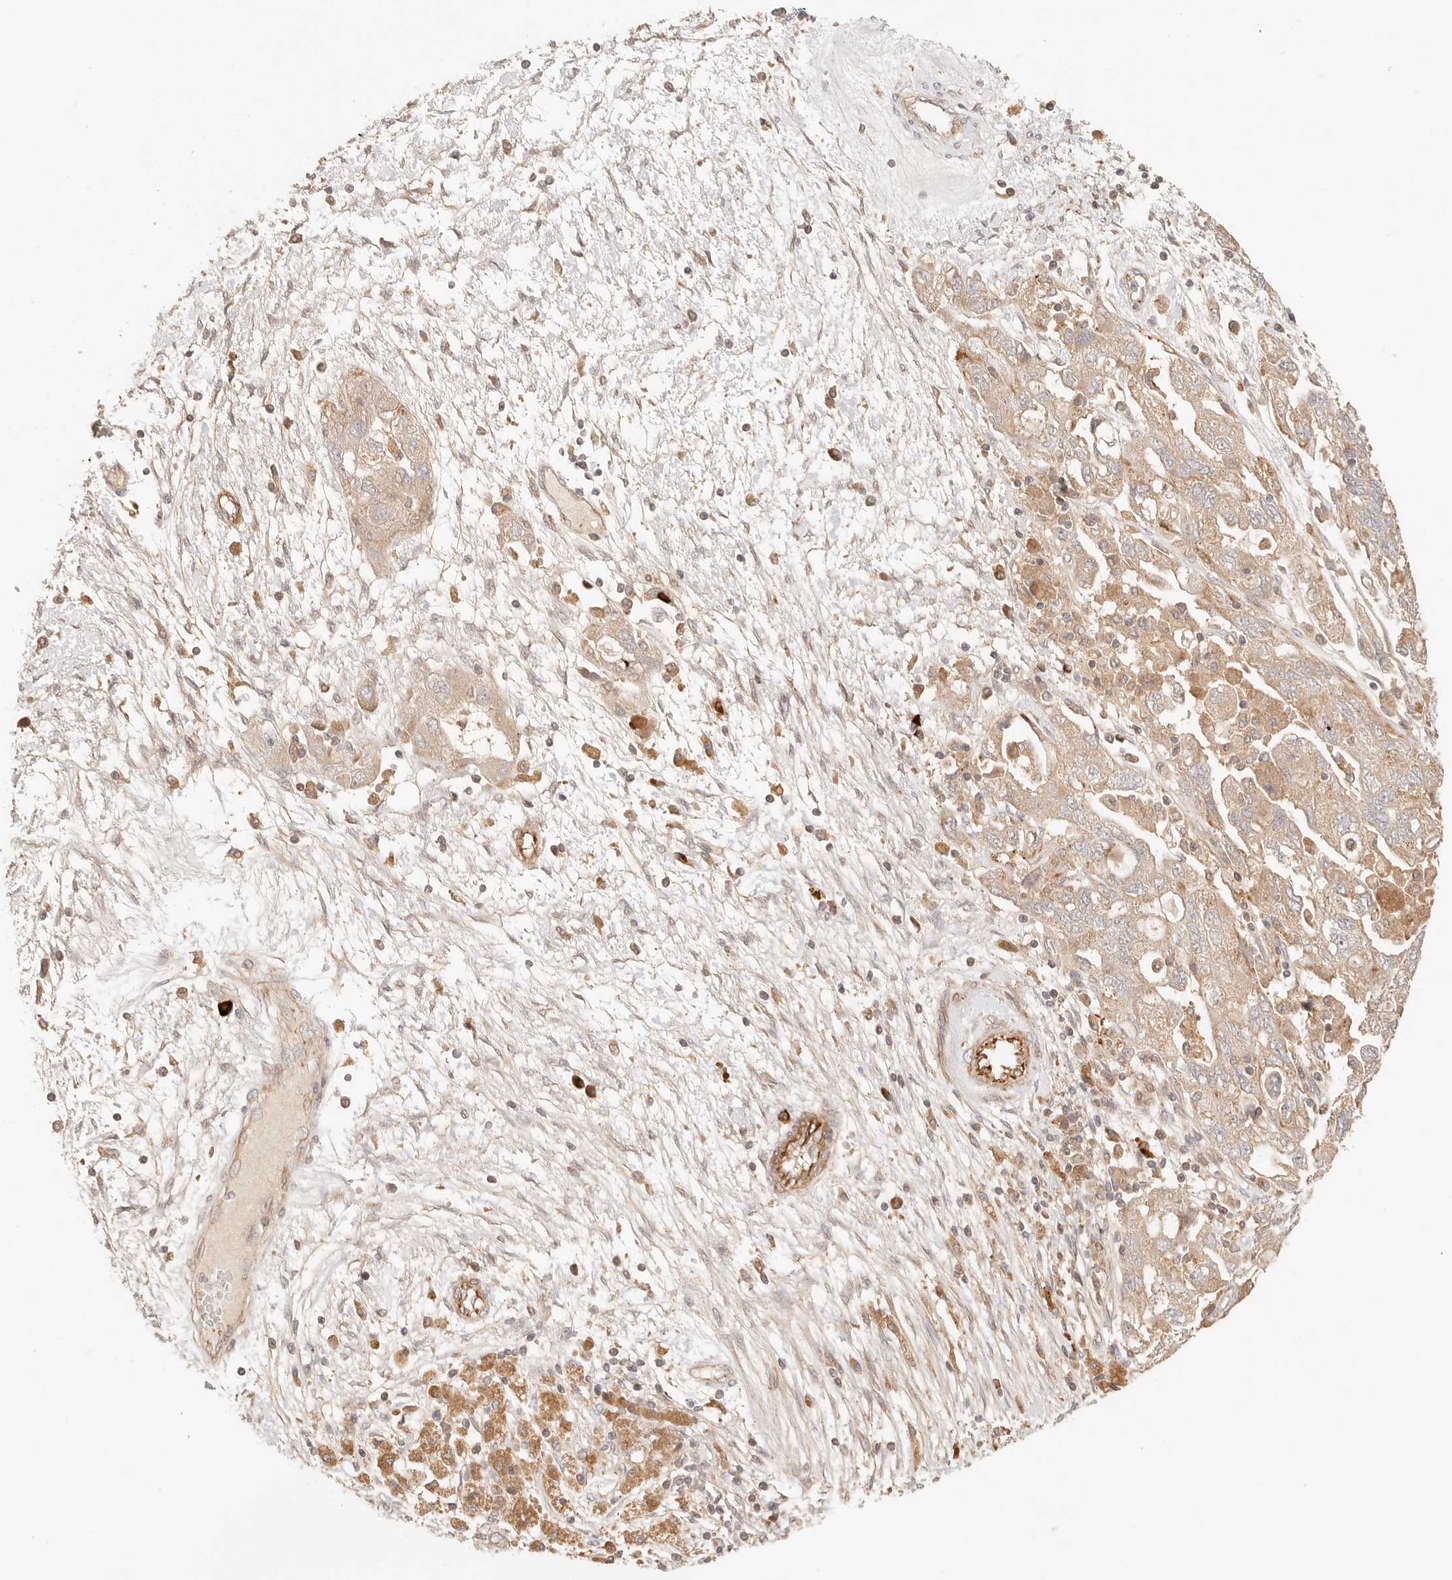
{"staining": {"intensity": "weak", "quantity": ">75%", "location": "cytoplasmic/membranous"}, "tissue": "ovarian cancer", "cell_type": "Tumor cells", "image_type": "cancer", "snomed": [{"axis": "morphology", "description": "Carcinoma, NOS"}, {"axis": "morphology", "description": "Cystadenocarcinoma, serous, NOS"}, {"axis": "topography", "description": "Ovary"}], "caption": "The image displays immunohistochemical staining of ovarian serous cystadenocarcinoma. There is weak cytoplasmic/membranous staining is appreciated in about >75% of tumor cells.", "gene": "IL1R2", "patient": {"sex": "female", "age": 69}}